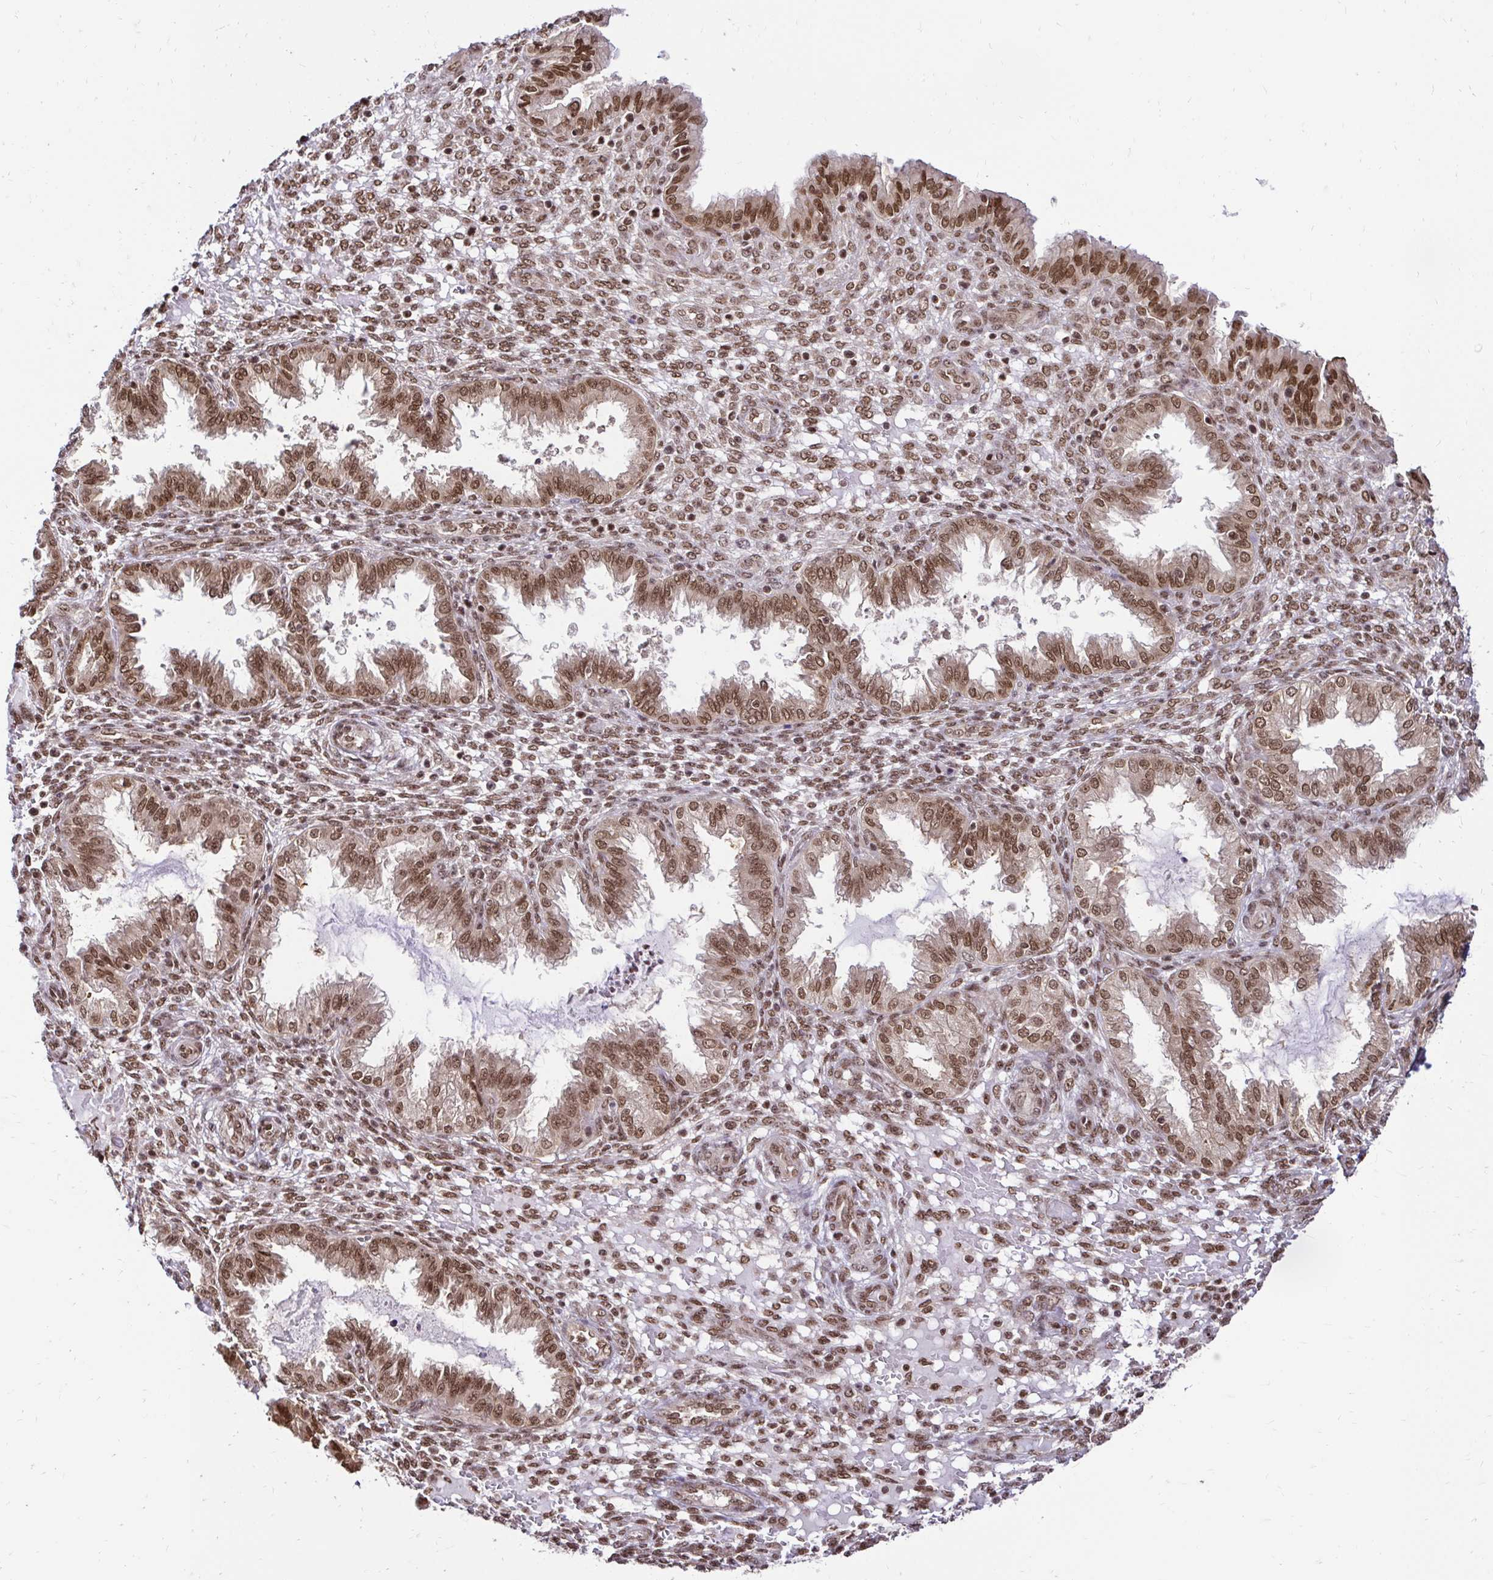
{"staining": {"intensity": "moderate", "quantity": ">75%", "location": "nuclear"}, "tissue": "endometrium", "cell_type": "Cells in endometrial stroma", "image_type": "normal", "snomed": [{"axis": "morphology", "description": "Normal tissue, NOS"}, {"axis": "topography", "description": "Endometrium"}], "caption": "Endometrium stained with DAB (3,3'-diaminobenzidine) immunohistochemistry shows medium levels of moderate nuclear expression in about >75% of cells in endometrial stroma. Nuclei are stained in blue.", "gene": "GLYR1", "patient": {"sex": "female", "age": 33}}